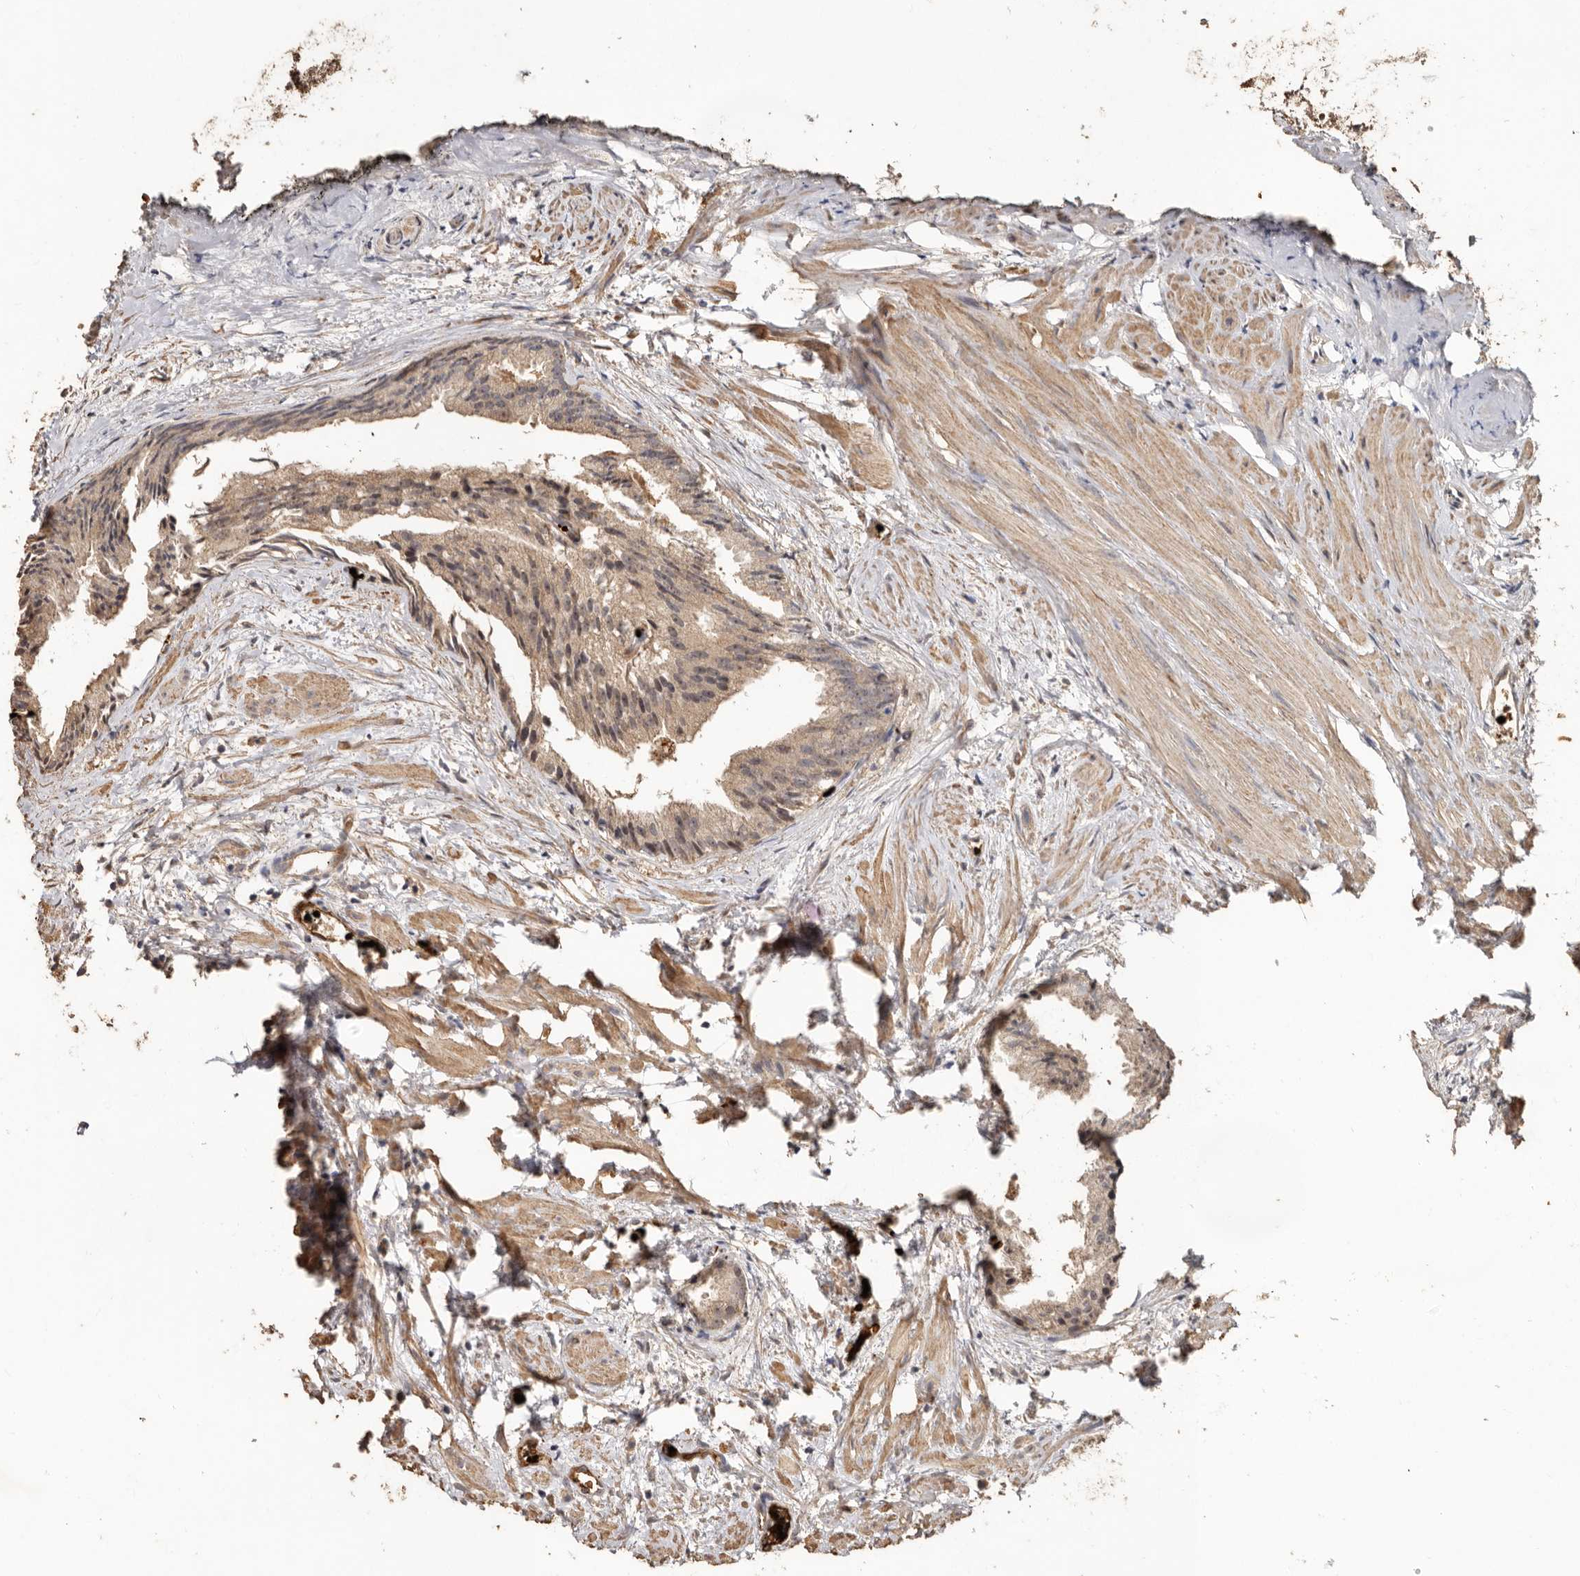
{"staining": {"intensity": "weak", "quantity": ">75%", "location": "cytoplasmic/membranous"}, "tissue": "prostate cancer", "cell_type": "Tumor cells", "image_type": "cancer", "snomed": [{"axis": "morphology", "description": "Adenocarcinoma, Low grade"}, {"axis": "topography", "description": "Prostate"}], "caption": "Prostate cancer tissue demonstrates weak cytoplasmic/membranous expression in about >75% of tumor cells (DAB IHC with brightfield microscopy, high magnification).", "gene": "GRAMD2A", "patient": {"sex": "male", "age": 88}}